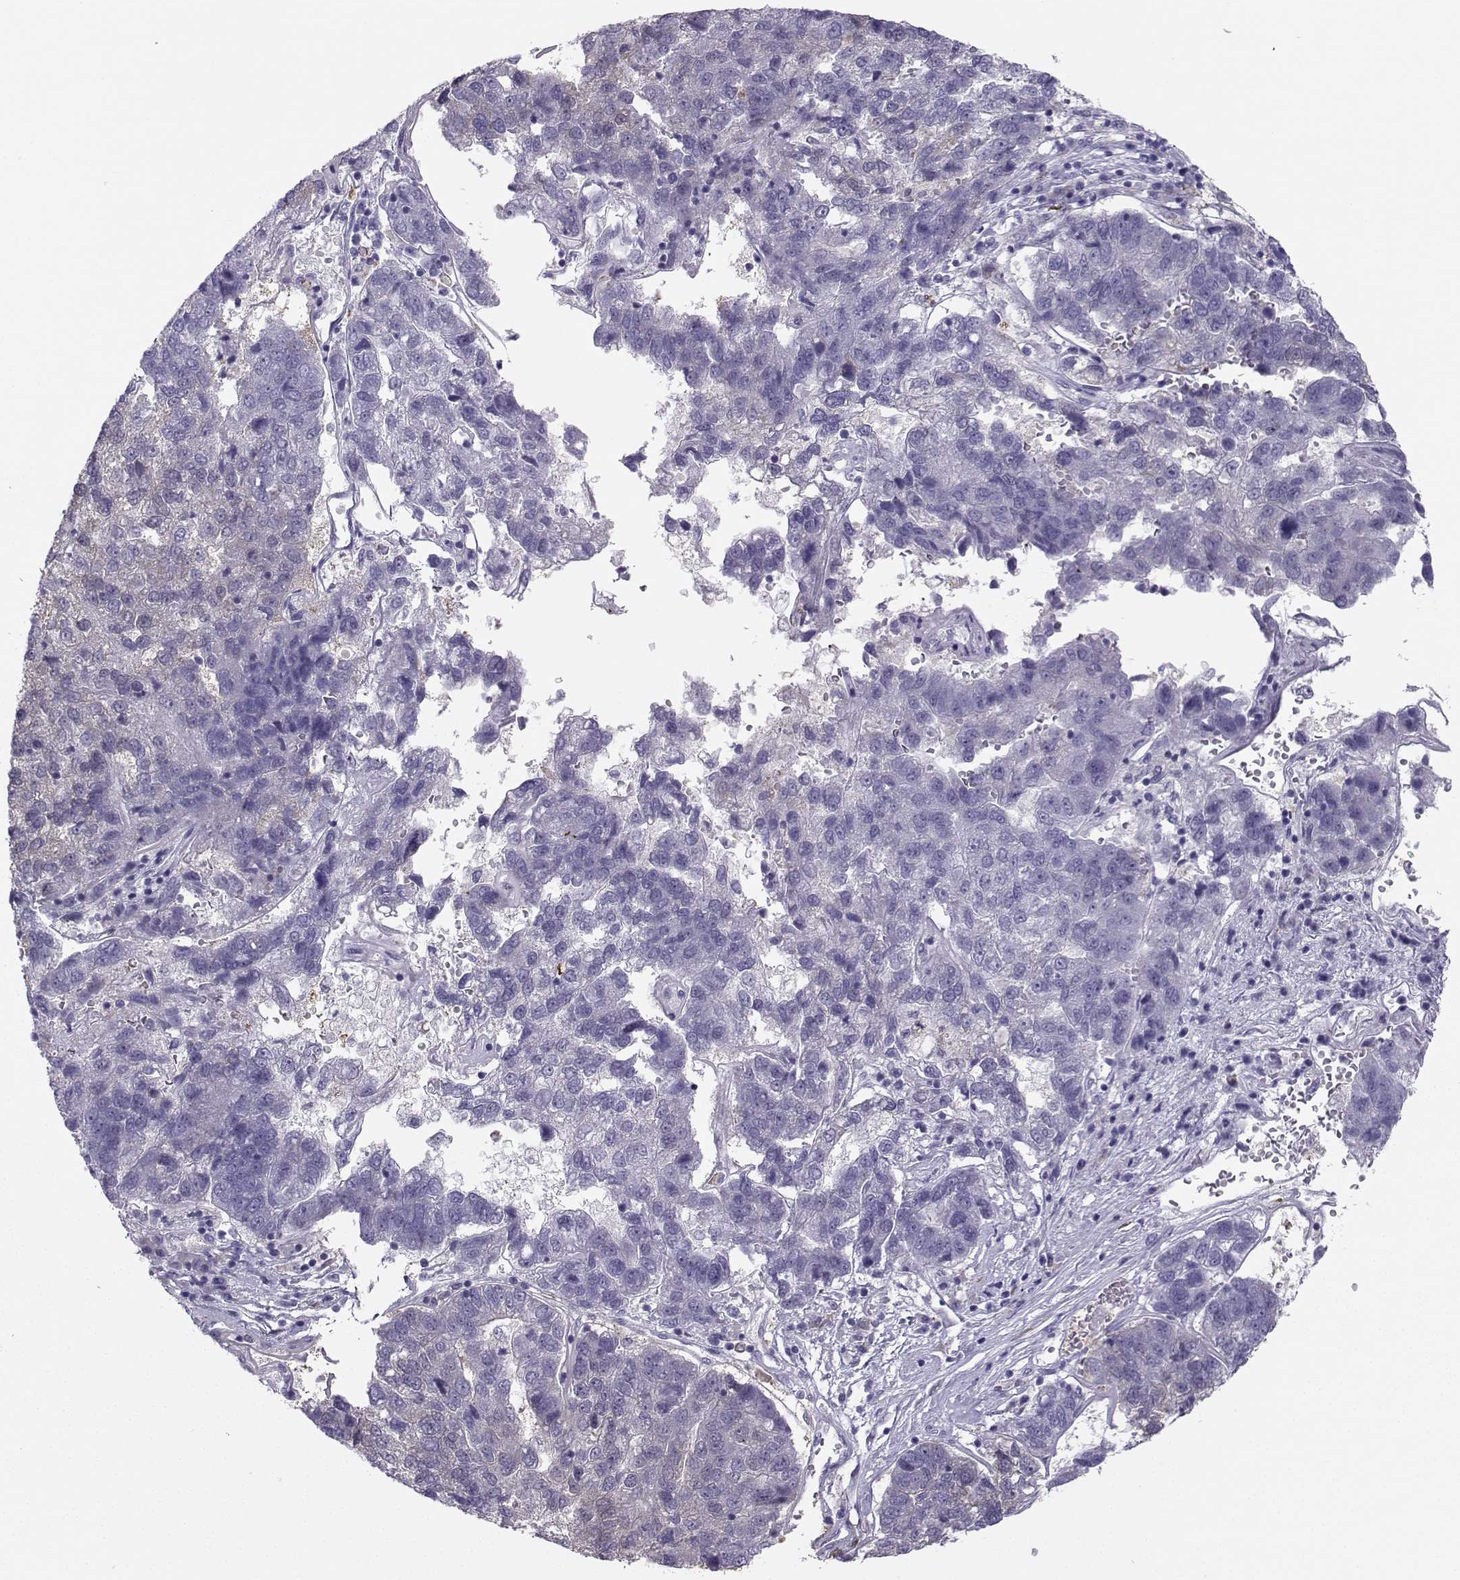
{"staining": {"intensity": "negative", "quantity": "none", "location": "none"}, "tissue": "pancreatic cancer", "cell_type": "Tumor cells", "image_type": "cancer", "snomed": [{"axis": "morphology", "description": "Adenocarcinoma, NOS"}, {"axis": "topography", "description": "Pancreas"}], "caption": "The immunohistochemistry (IHC) histopathology image has no significant expression in tumor cells of pancreatic cancer tissue. (DAB (3,3'-diaminobenzidine) immunohistochemistry, high magnification).", "gene": "DCLK3", "patient": {"sex": "female", "age": 61}}